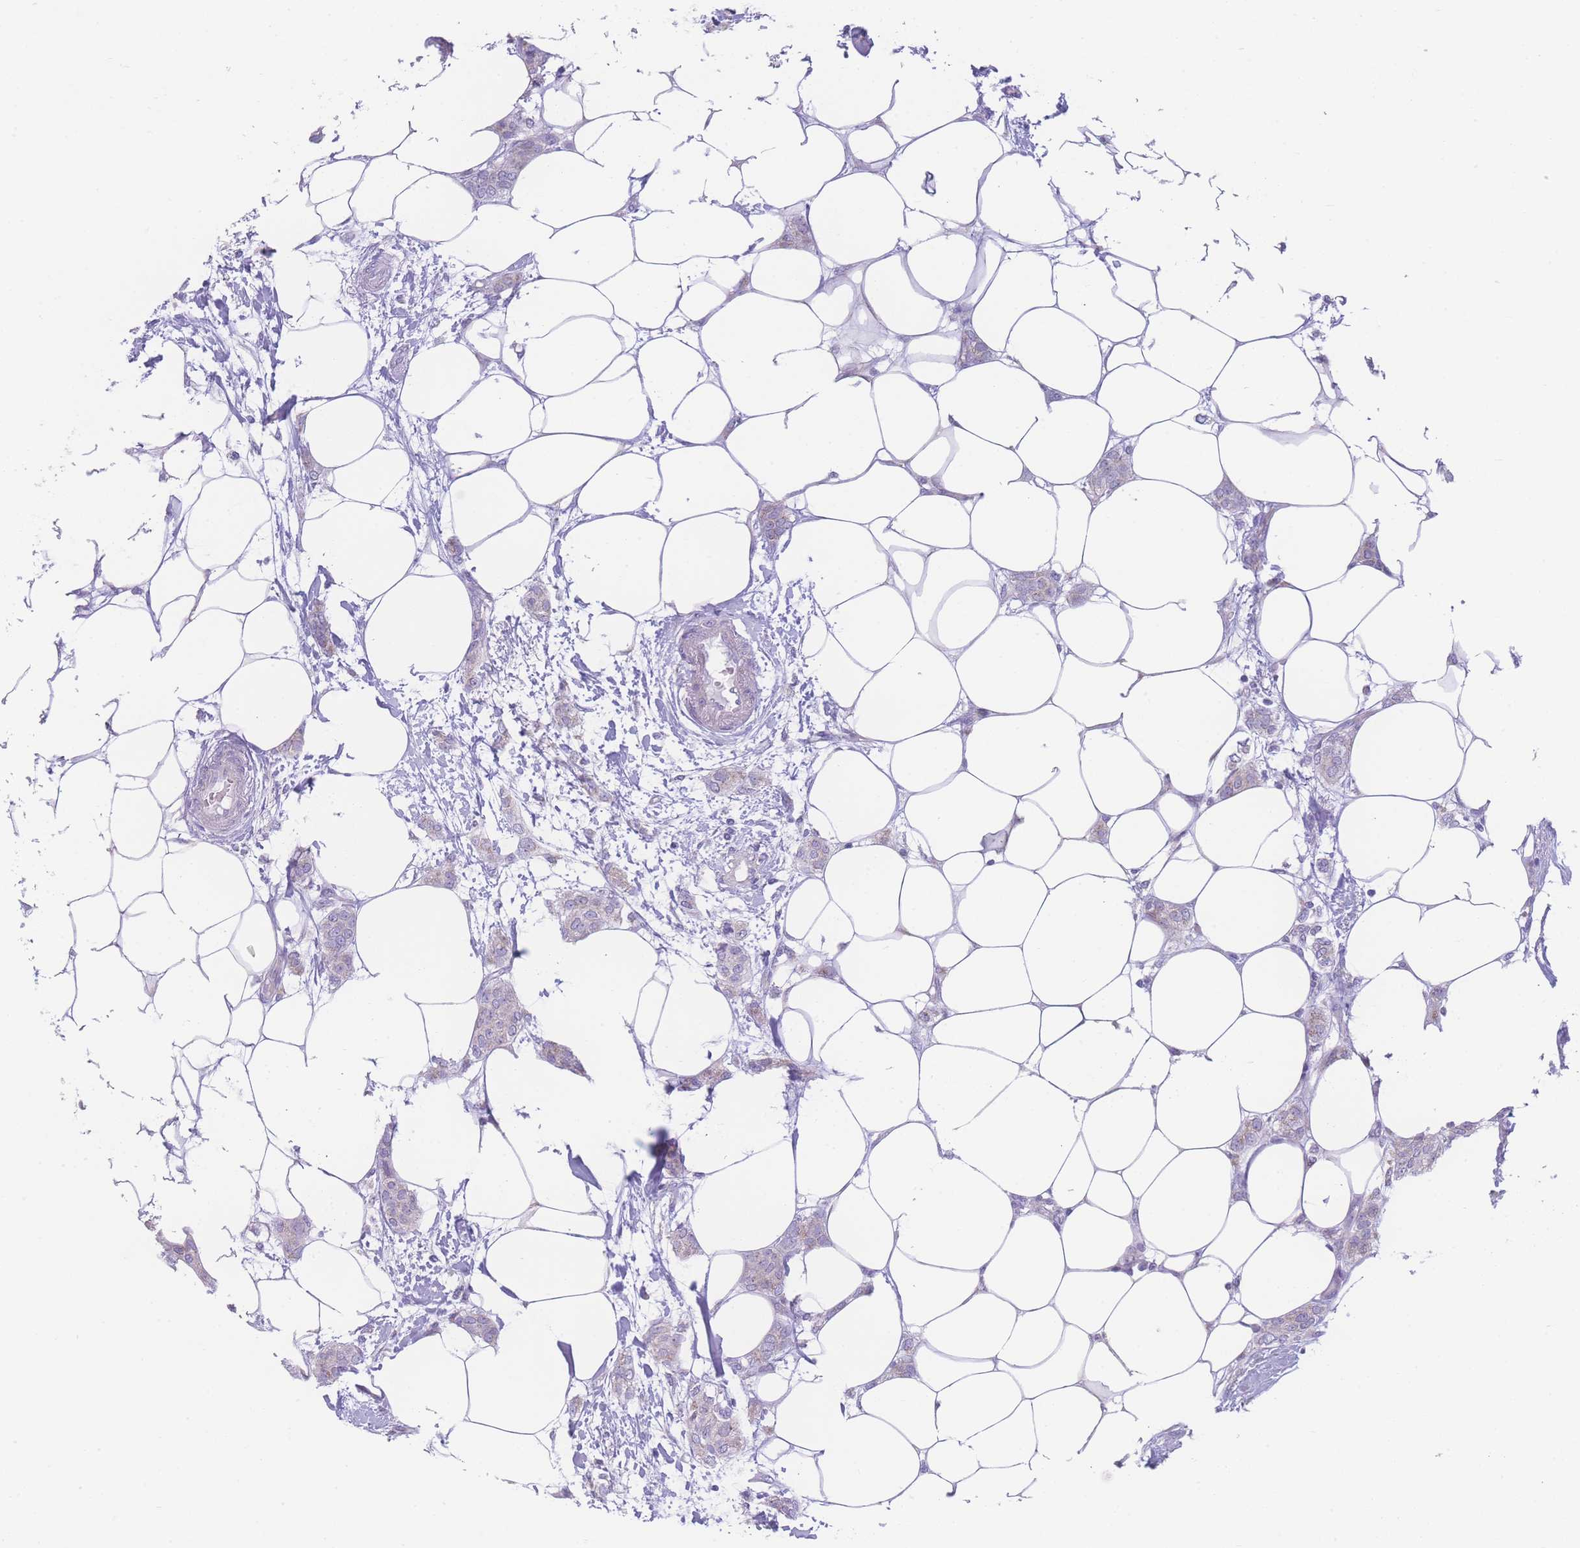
{"staining": {"intensity": "negative", "quantity": "none", "location": "none"}, "tissue": "breast cancer", "cell_type": "Tumor cells", "image_type": "cancer", "snomed": [{"axis": "morphology", "description": "Duct carcinoma"}, {"axis": "topography", "description": "Breast"}], "caption": "IHC of human breast cancer (invasive ductal carcinoma) exhibits no positivity in tumor cells.", "gene": "NBEAL1", "patient": {"sex": "female", "age": 72}}